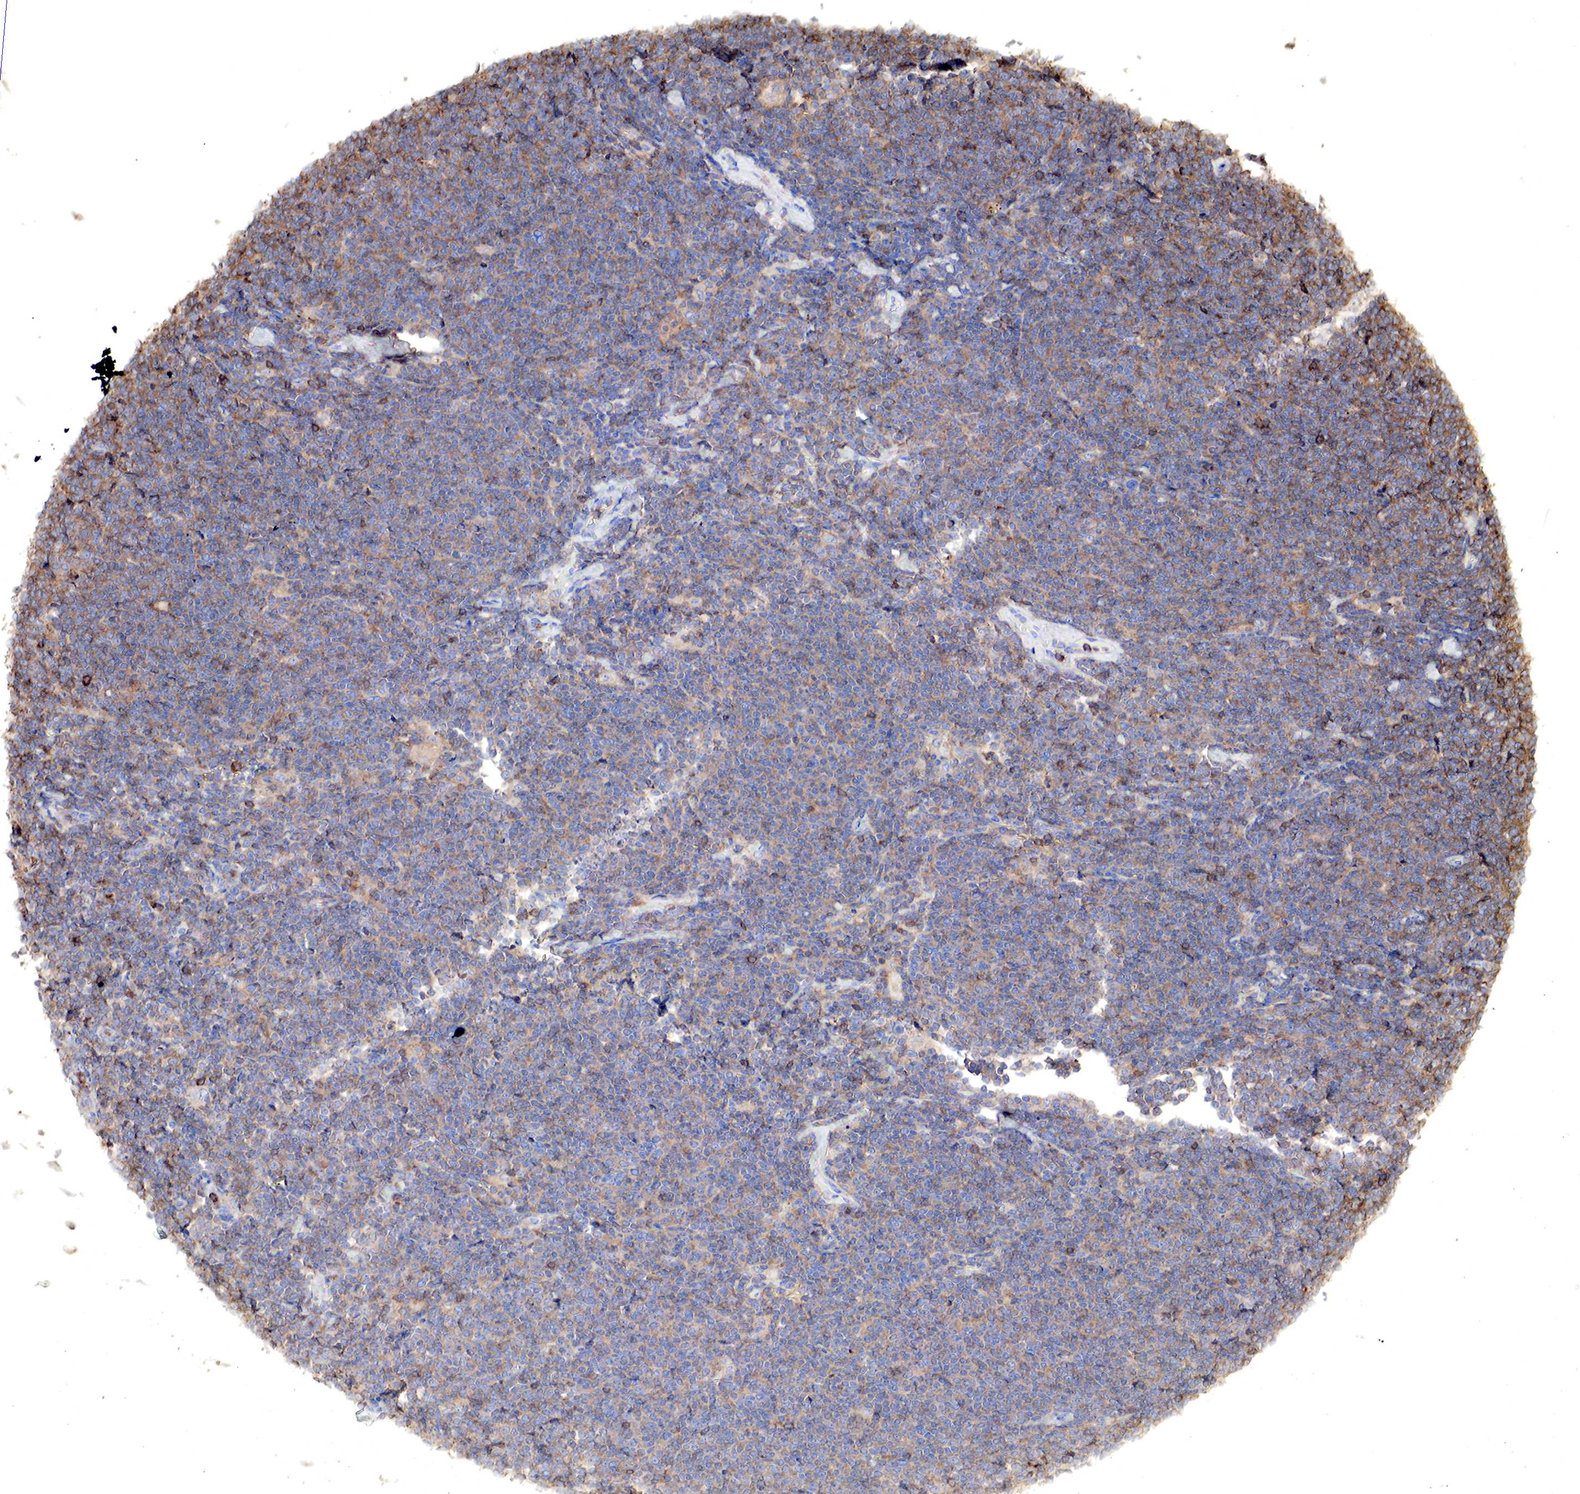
{"staining": {"intensity": "weak", "quantity": ">75%", "location": "cytoplasmic/membranous"}, "tissue": "lymphoma", "cell_type": "Tumor cells", "image_type": "cancer", "snomed": [{"axis": "morphology", "description": "Malignant lymphoma, non-Hodgkin's type, Low grade"}, {"axis": "topography", "description": "Lymph node"}], "caption": "Brown immunohistochemical staining in human lymphoma shows weak cytoplasmic/membranous expression in approximately >75% of tumor cells.", "gene": "G6PD", "patient": {"sex": "male", "age": 65}}